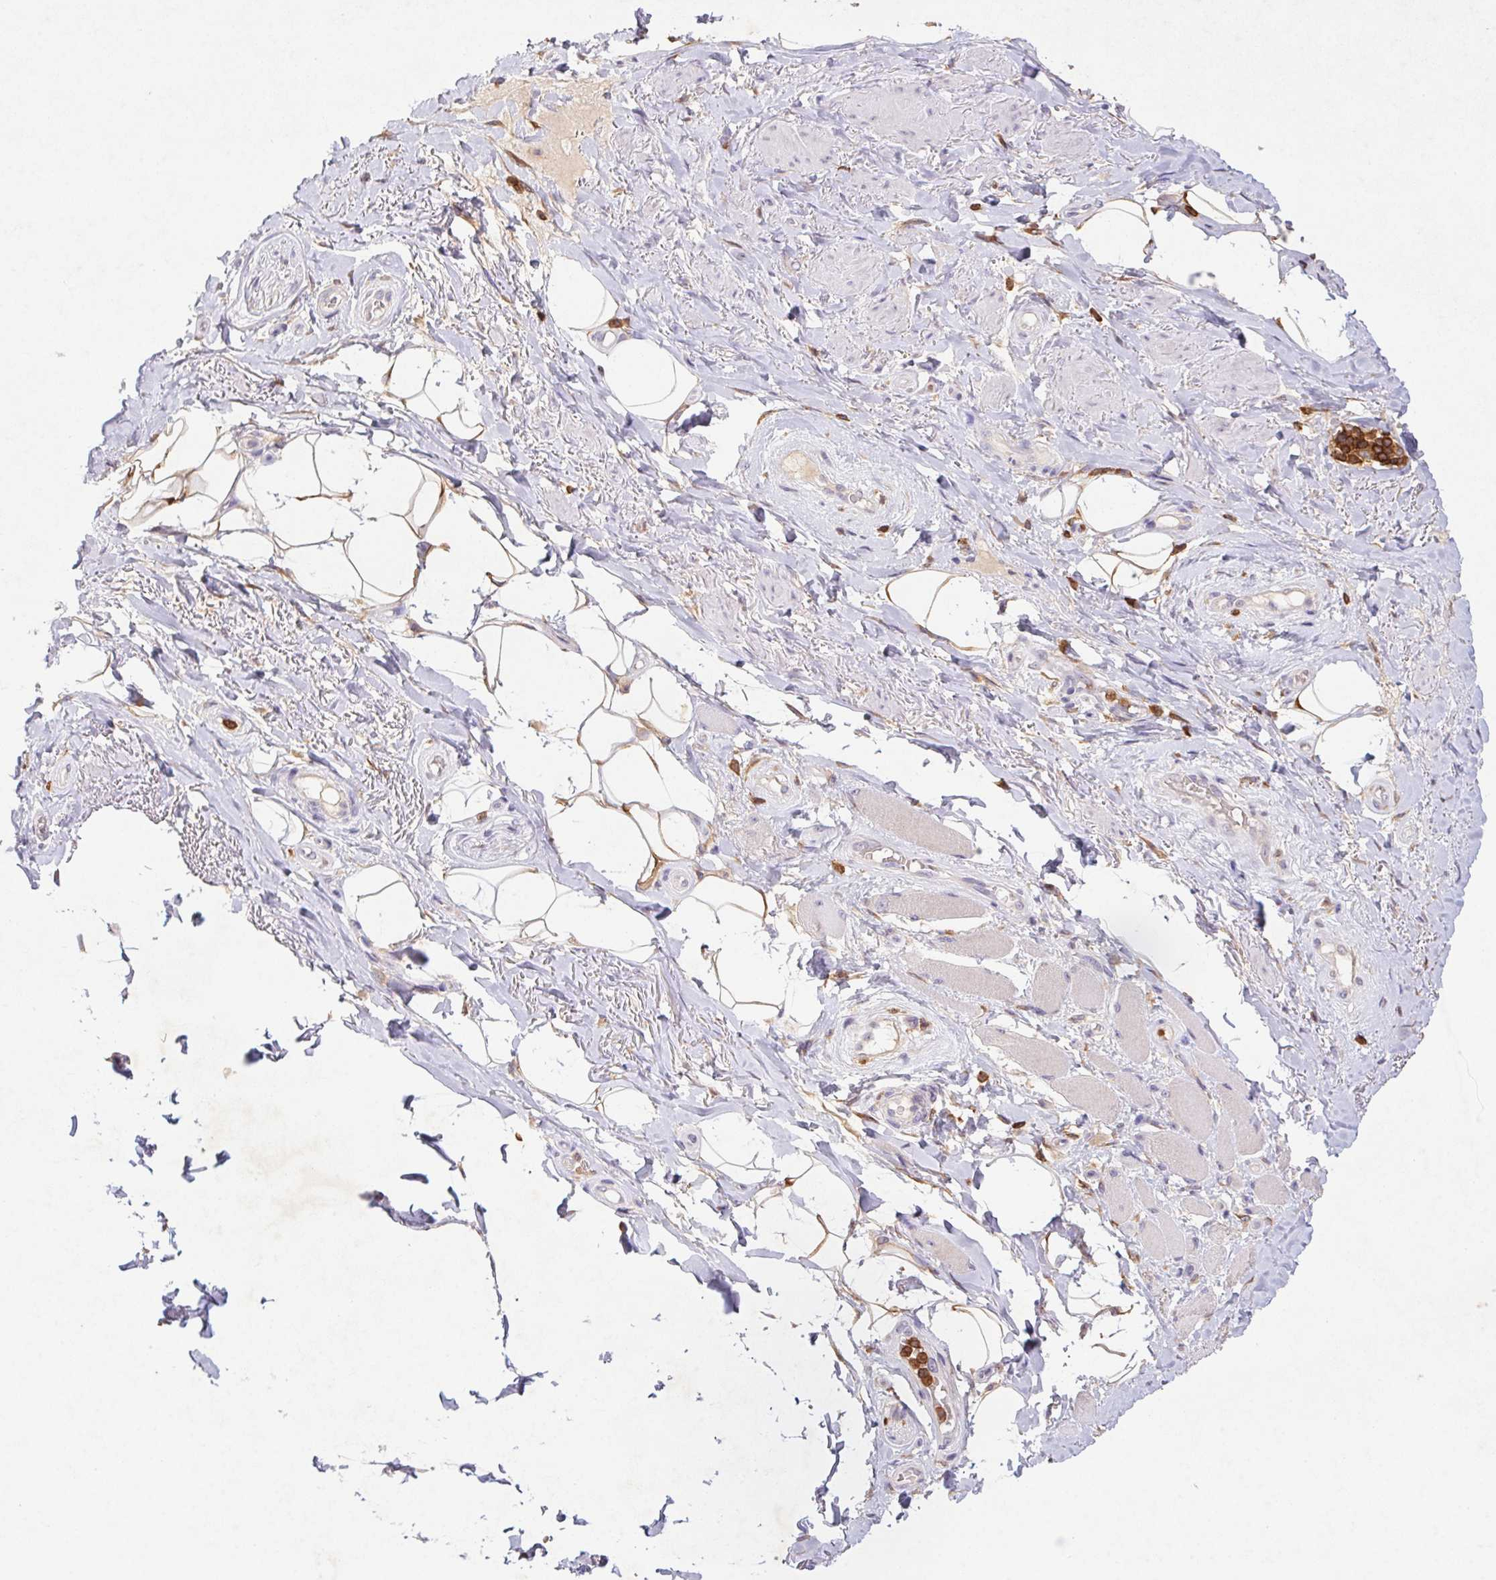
{"staining": {"intensity": "moderate", "quantity": "25%-75%", "location": "cytoplasmic/membranous"}, "tissue": "adipose tissue", "cell_type": "Adipocytes", "image_type": "normal", "snomed": [{"axis": "morphology", "description": "Normal tissue, NOS"}, {"axis": "topography", "description": "Anal"}, {"axis": "topography", "description": "Peripheral nerve tissue"}], "caption": "The histopathology image shows immunohistochemical staining of unremarkable adipose tissue. There is moderate cytoplasmic/membranous expression is identified in about 25%-75% of adipocytes.", "gene": "APBB1IP", "patient": {"sex": "male", "age": 53}}